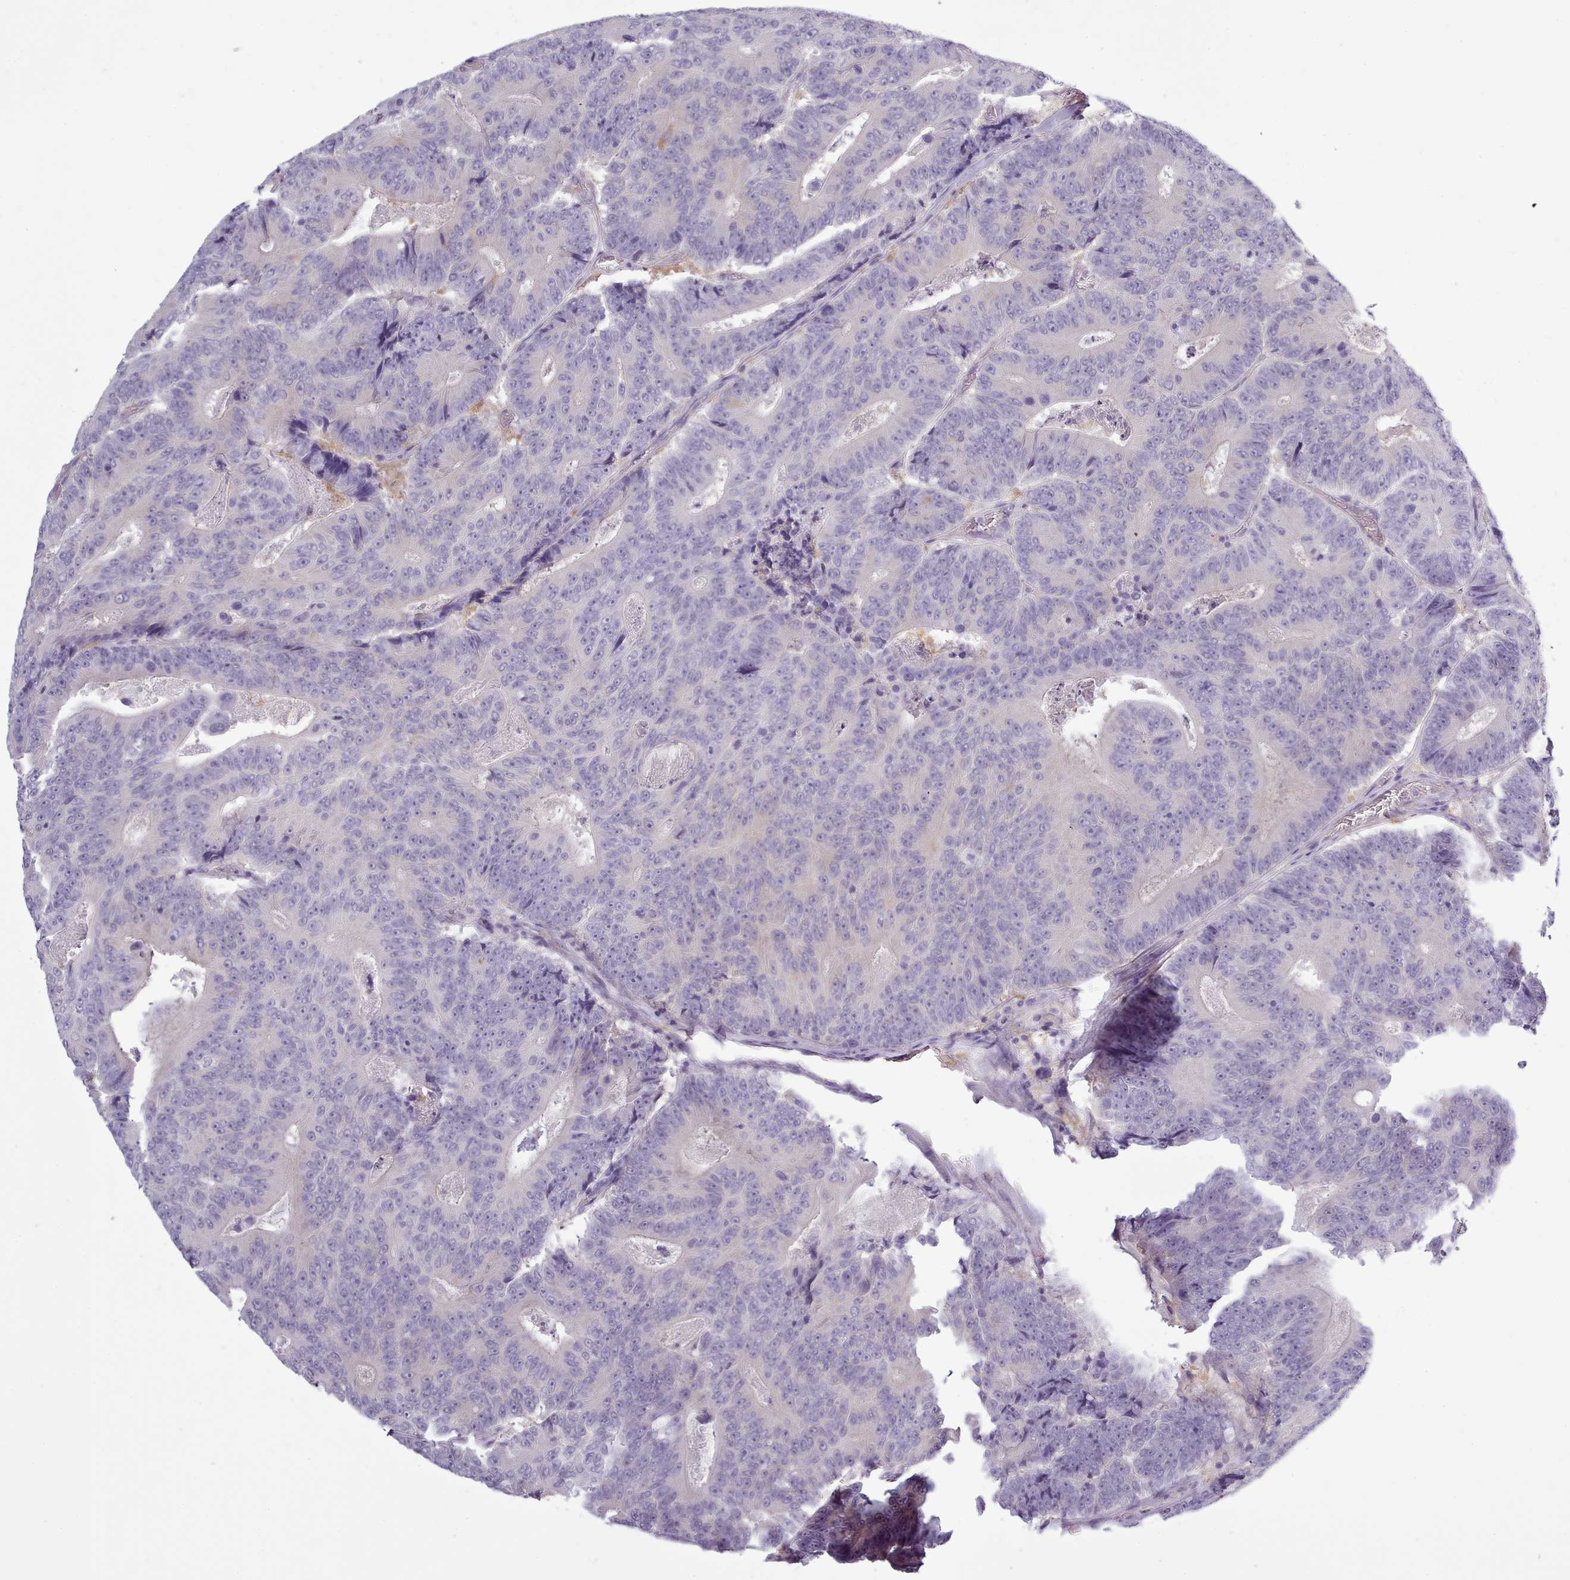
{"staining": {"intensity": "negative", "quantity": "none", "location": "none"}, "tissue": "colorectal cancer", "cell_type": "Tumor cells", "image_type": "cancer", "snomed": [{"axis": "morphology", "description": "Adenocarcinoma, NOS"}, {"axis": "topography", "description": "Colon"}], "caption": "Tumor cells show no significant expression in colorectal adenocarcinoma.", "gene": "NDST2", "patient": {"sex": "male", "age": 83}}